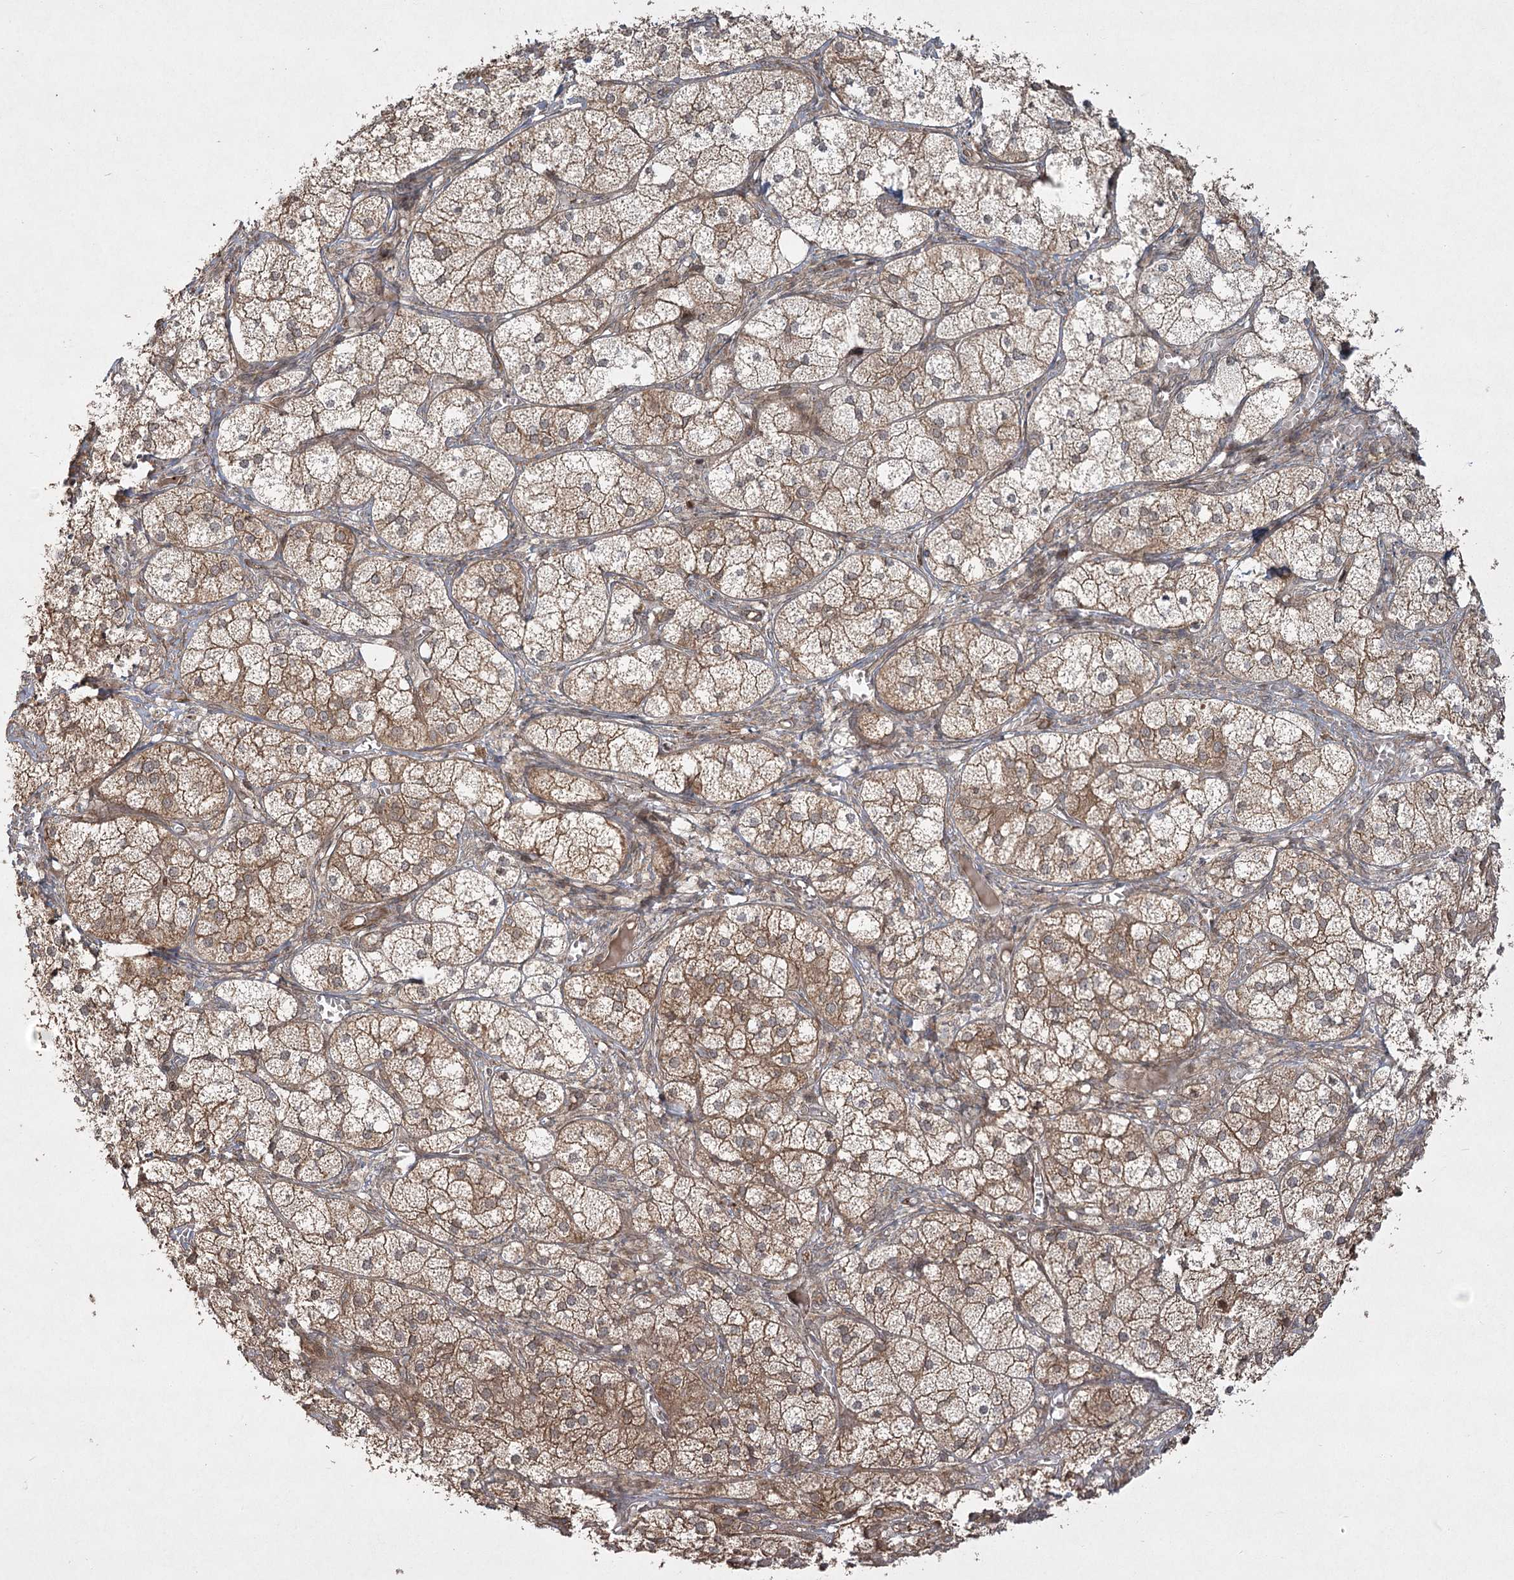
{"staining": {"intensity": "strong", "quantity": ">75%", "location": "cytoplasmic/membranous"}, "tissue": "adrenal gland", "cell_type": "Glandular cells", "image_type": "normal", "snomed": [{"axis": "morphology", "description": "Normal tissue, NOS"}, {"axis": "topography", "description": "Adrenal gland"}], "caption": "Immunohistochemical staining of benign adrenal gland demonstrates strong cytoplasmic/membranous protein positivity in about >75% of glandular cells.", "gene": "CPLANE1", "patient": {"sex": "female", "age": 61}}